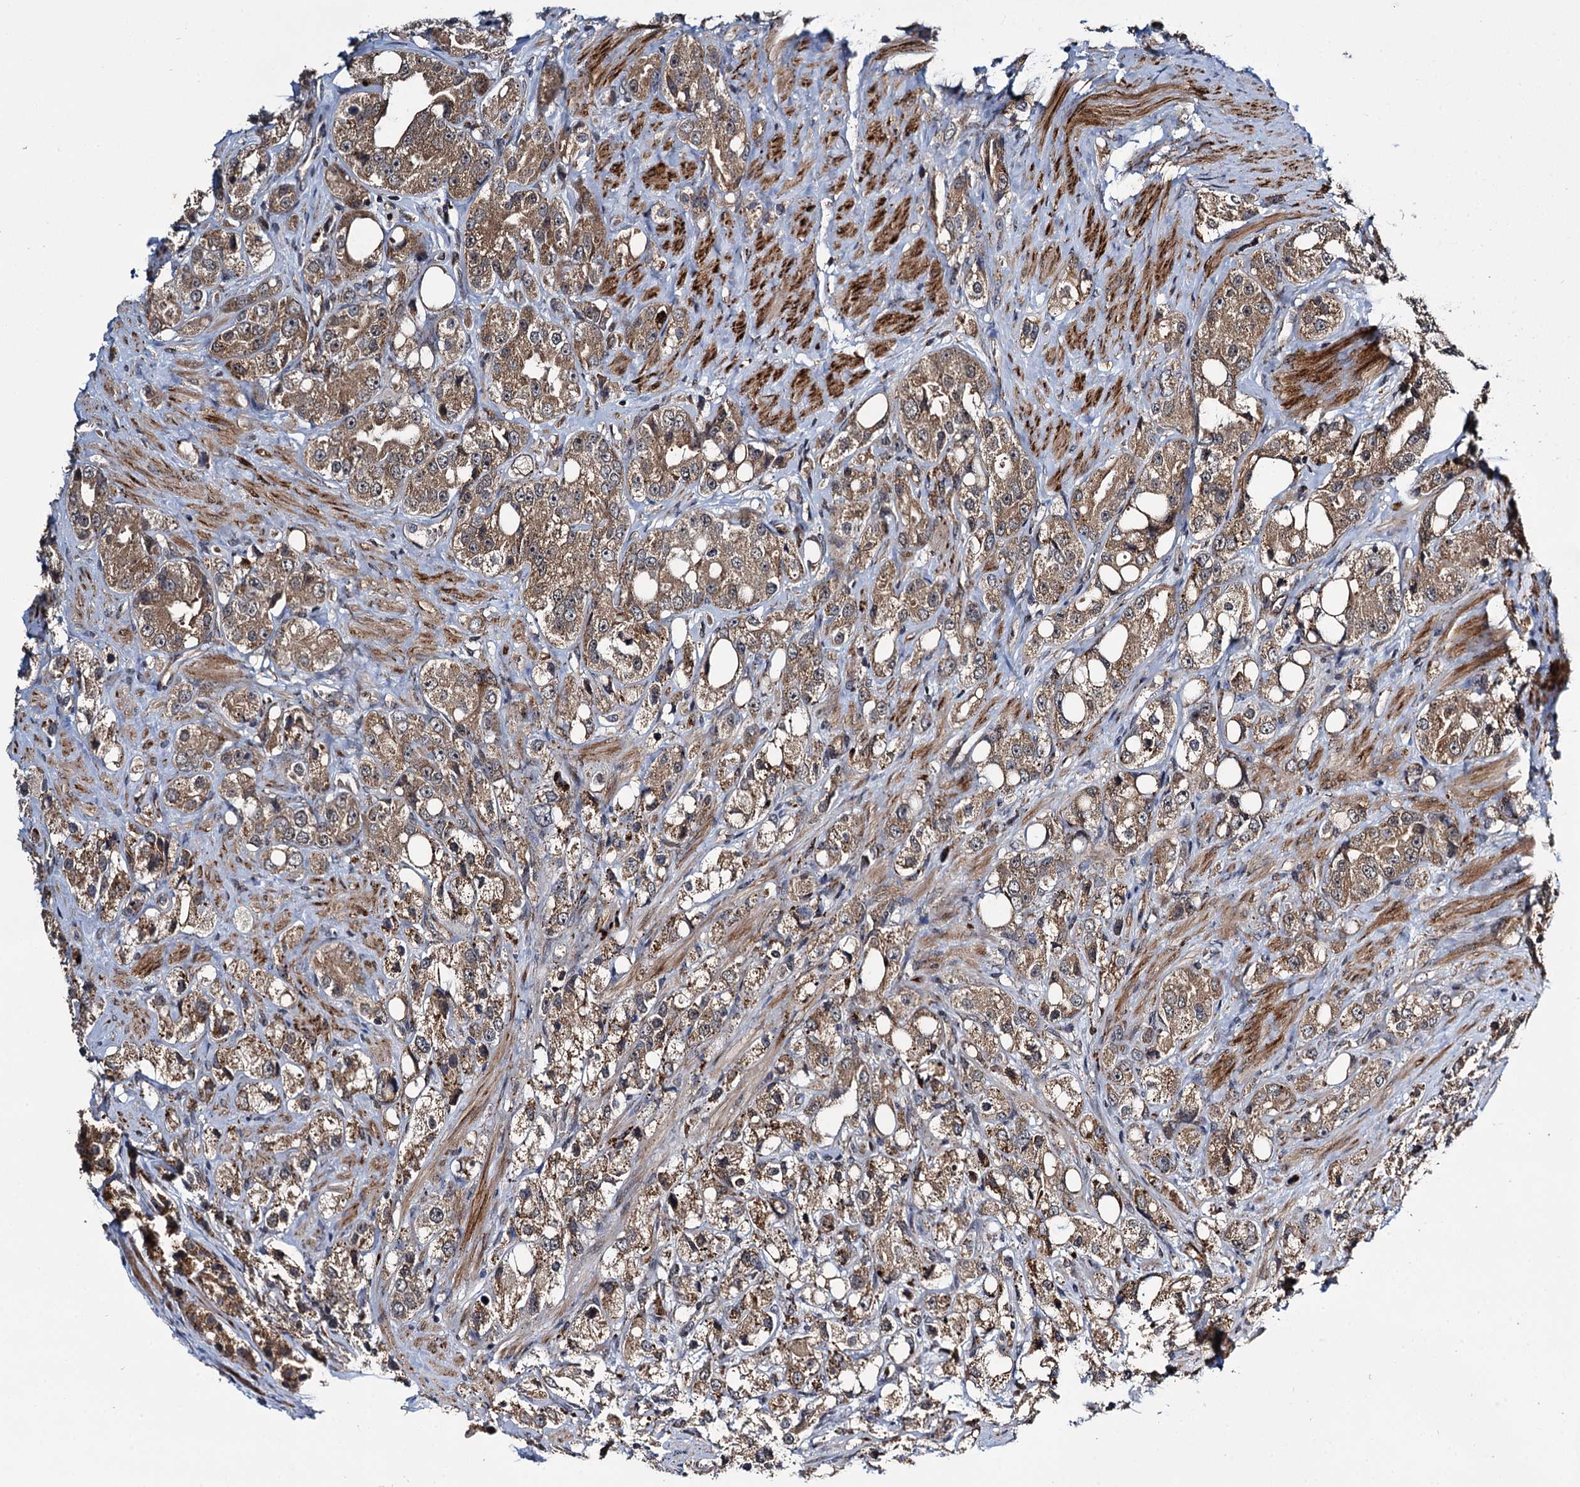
{"staining": {"intensity": "moderate", "quantity": ">75%", "location": "cytoplasmic/membranous"}, "tissue": "prostate cancer", "cell_type": "Tumor cells", "image_type": "cancer", "snomed": [{"axis": "morphology", "description": "Adenocarcinoma, NOS"}, {"axis": "topography", "description": "Prostate"}], "caption": "Immunohistochemistry image of neoplastic tissue: human prostate cancer (adenocarcinoma) stained using IHC exhibits medium levels of moderate protein expression localized specifically in the cytoplasmic/membranous of tumor cells, appearing as a cytoplasmic/membranous brown color.", "gene": "ARHGAP42", "patient": {"sex": "male", "age": 79}}